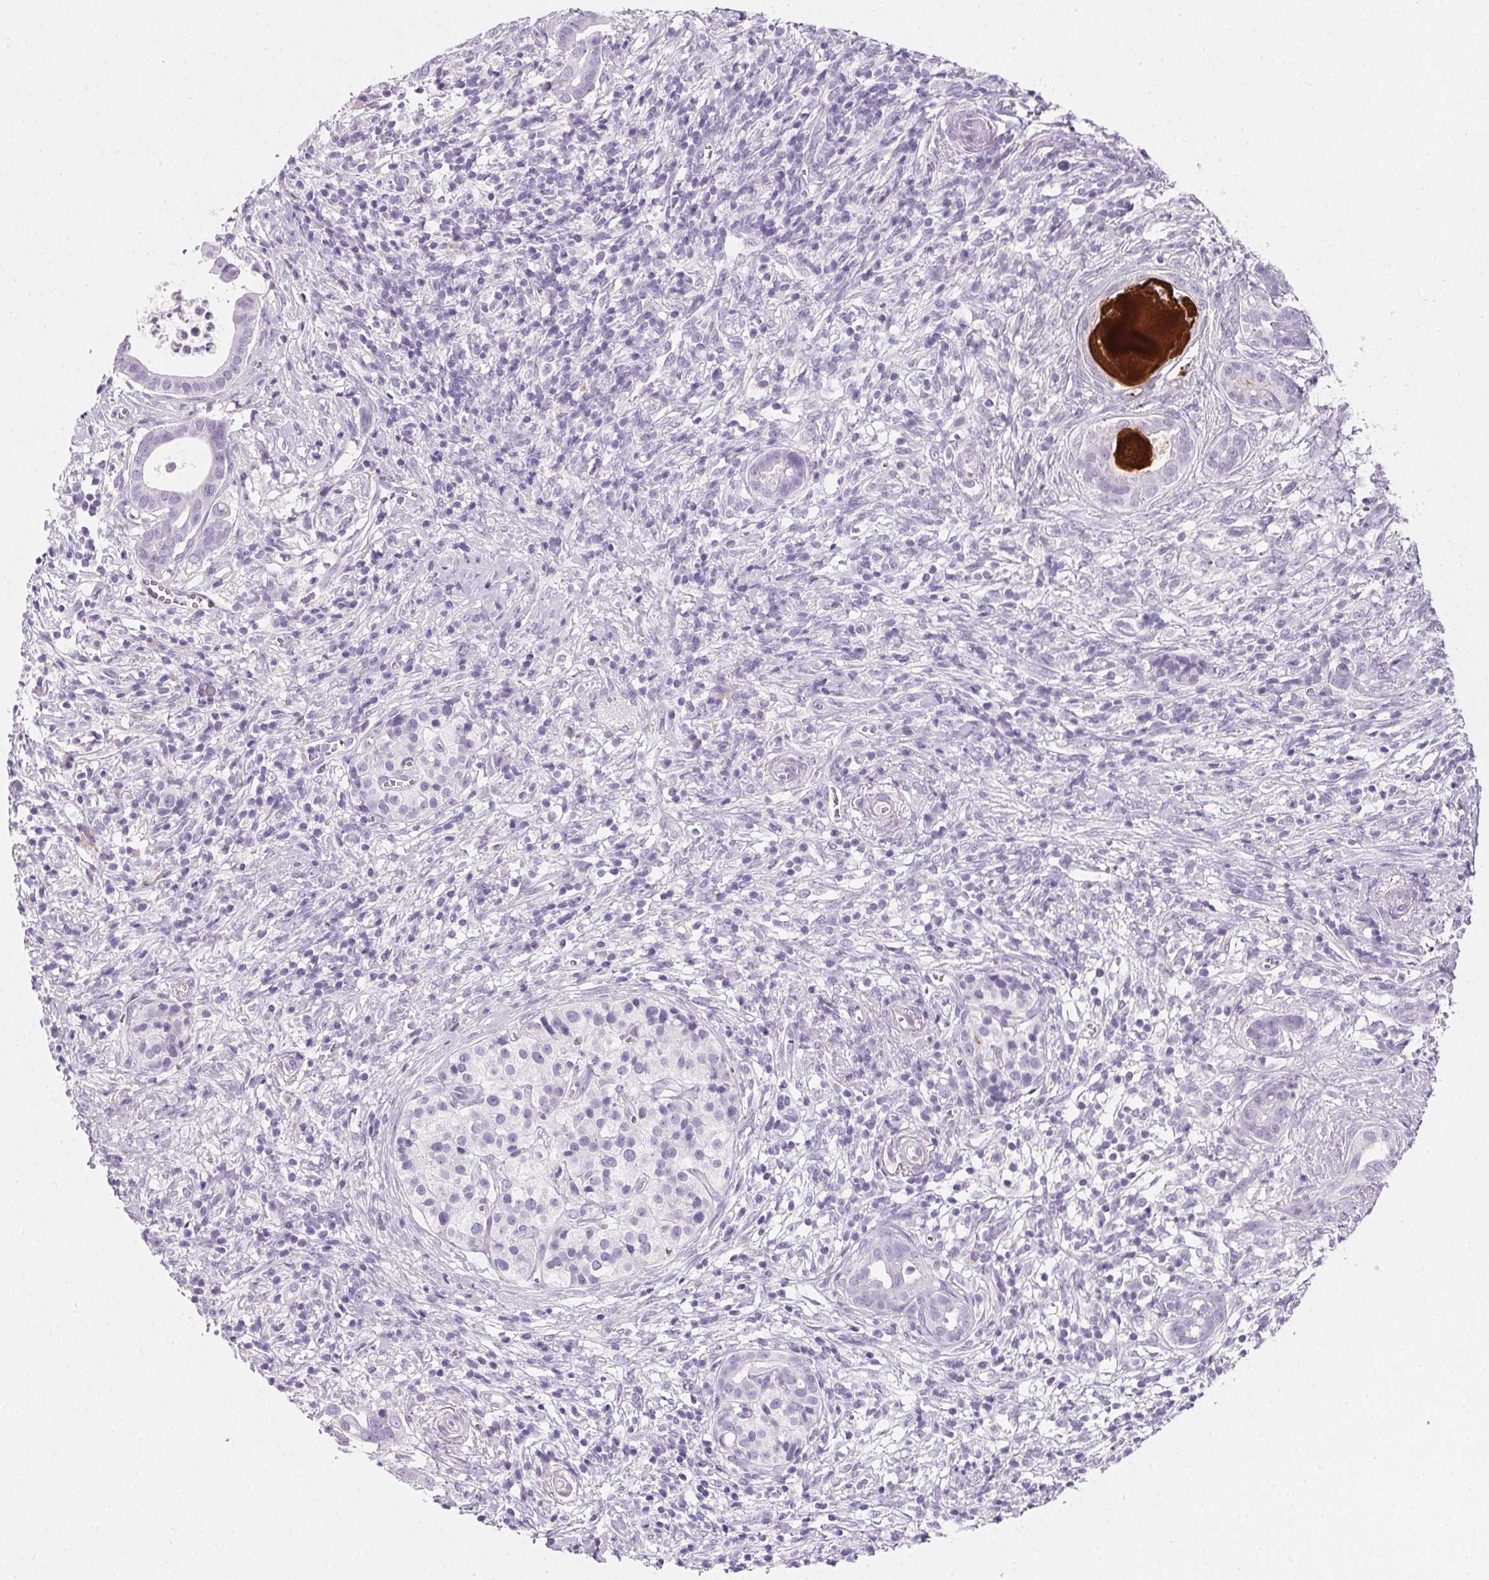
{"staining": {"intensity": "negative", "quantity": "none", "location": "none"}, "tissue": "pancreatic cancer", "cell_type": "Tumor cells", "image_type": "cancer", "snomed": [{"axis": "morphology", "description": "Adenocarcinoma, NOS"}, {"axis": "topography", "description": "Pancreas"}], "caption": "A high-resolution photomicrograph shows immunohistochemistry staining of adenocarcinoma (pancreatic), which reveals no significant staining in tumor cells.", "gene": "PRSS3", "patient": {"sex": "male", "age": 61}}